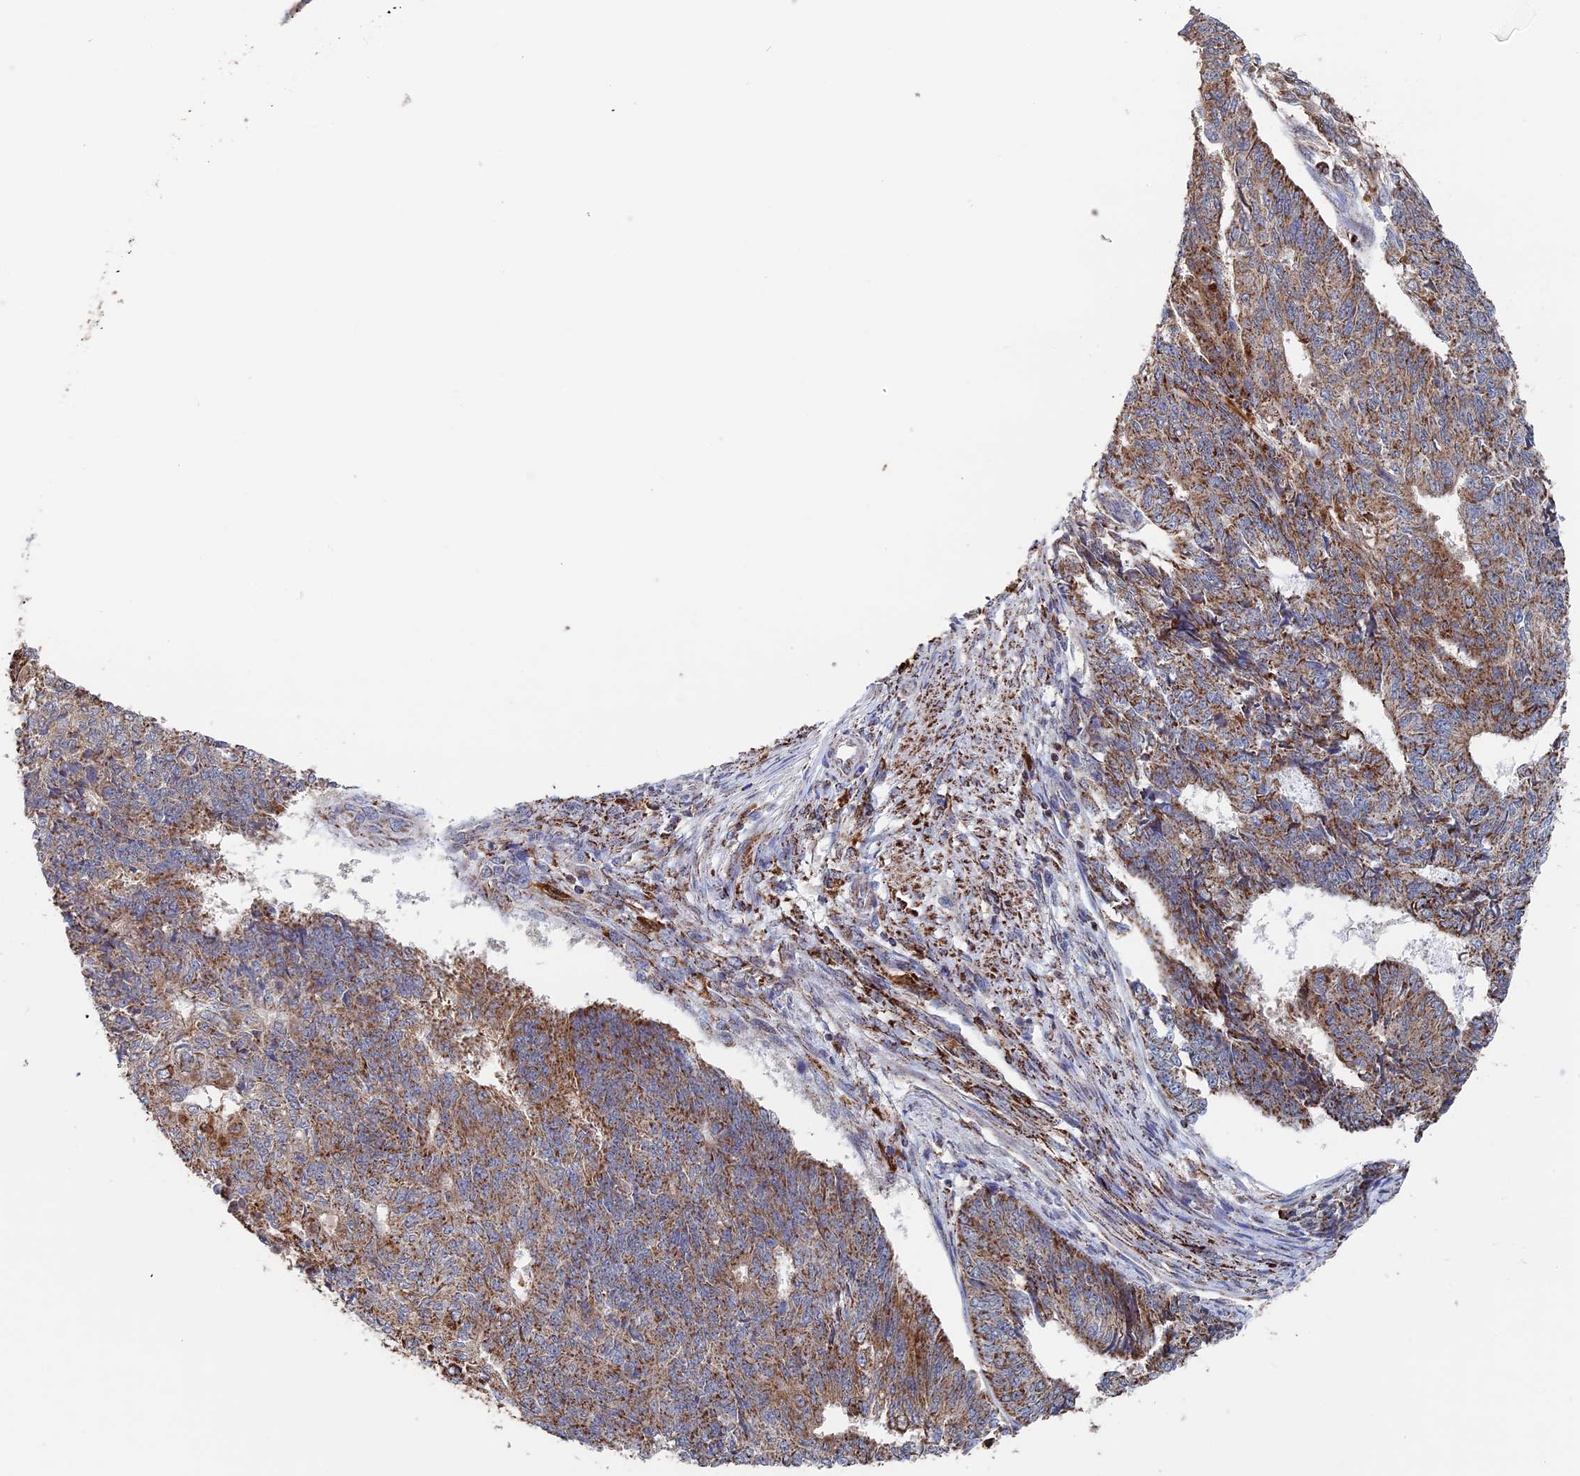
{"staining": {"intensity": "moderate", "quantity": ">75%", "location": "cytoplasmic/membranous"}, "tissue": "endometrial cancer", "cell_type": "Tumor cells", "image_type": "cancer", "snomed": [{"axis": "morphology", "description": "Adenocarcinoma, NOS"}, {"axis": "topography", "description": "Endometrium"}], "caption": "IHC histopathology image of adenocarcinoma (endometrial) stained for a protein (brown), which demonstrates medium levels of moderate cytoplasmic/membranous expression in about >75% of tumor cells.", "gene": "SEC24D", "patient": {"sex": "female", "age": 32}}